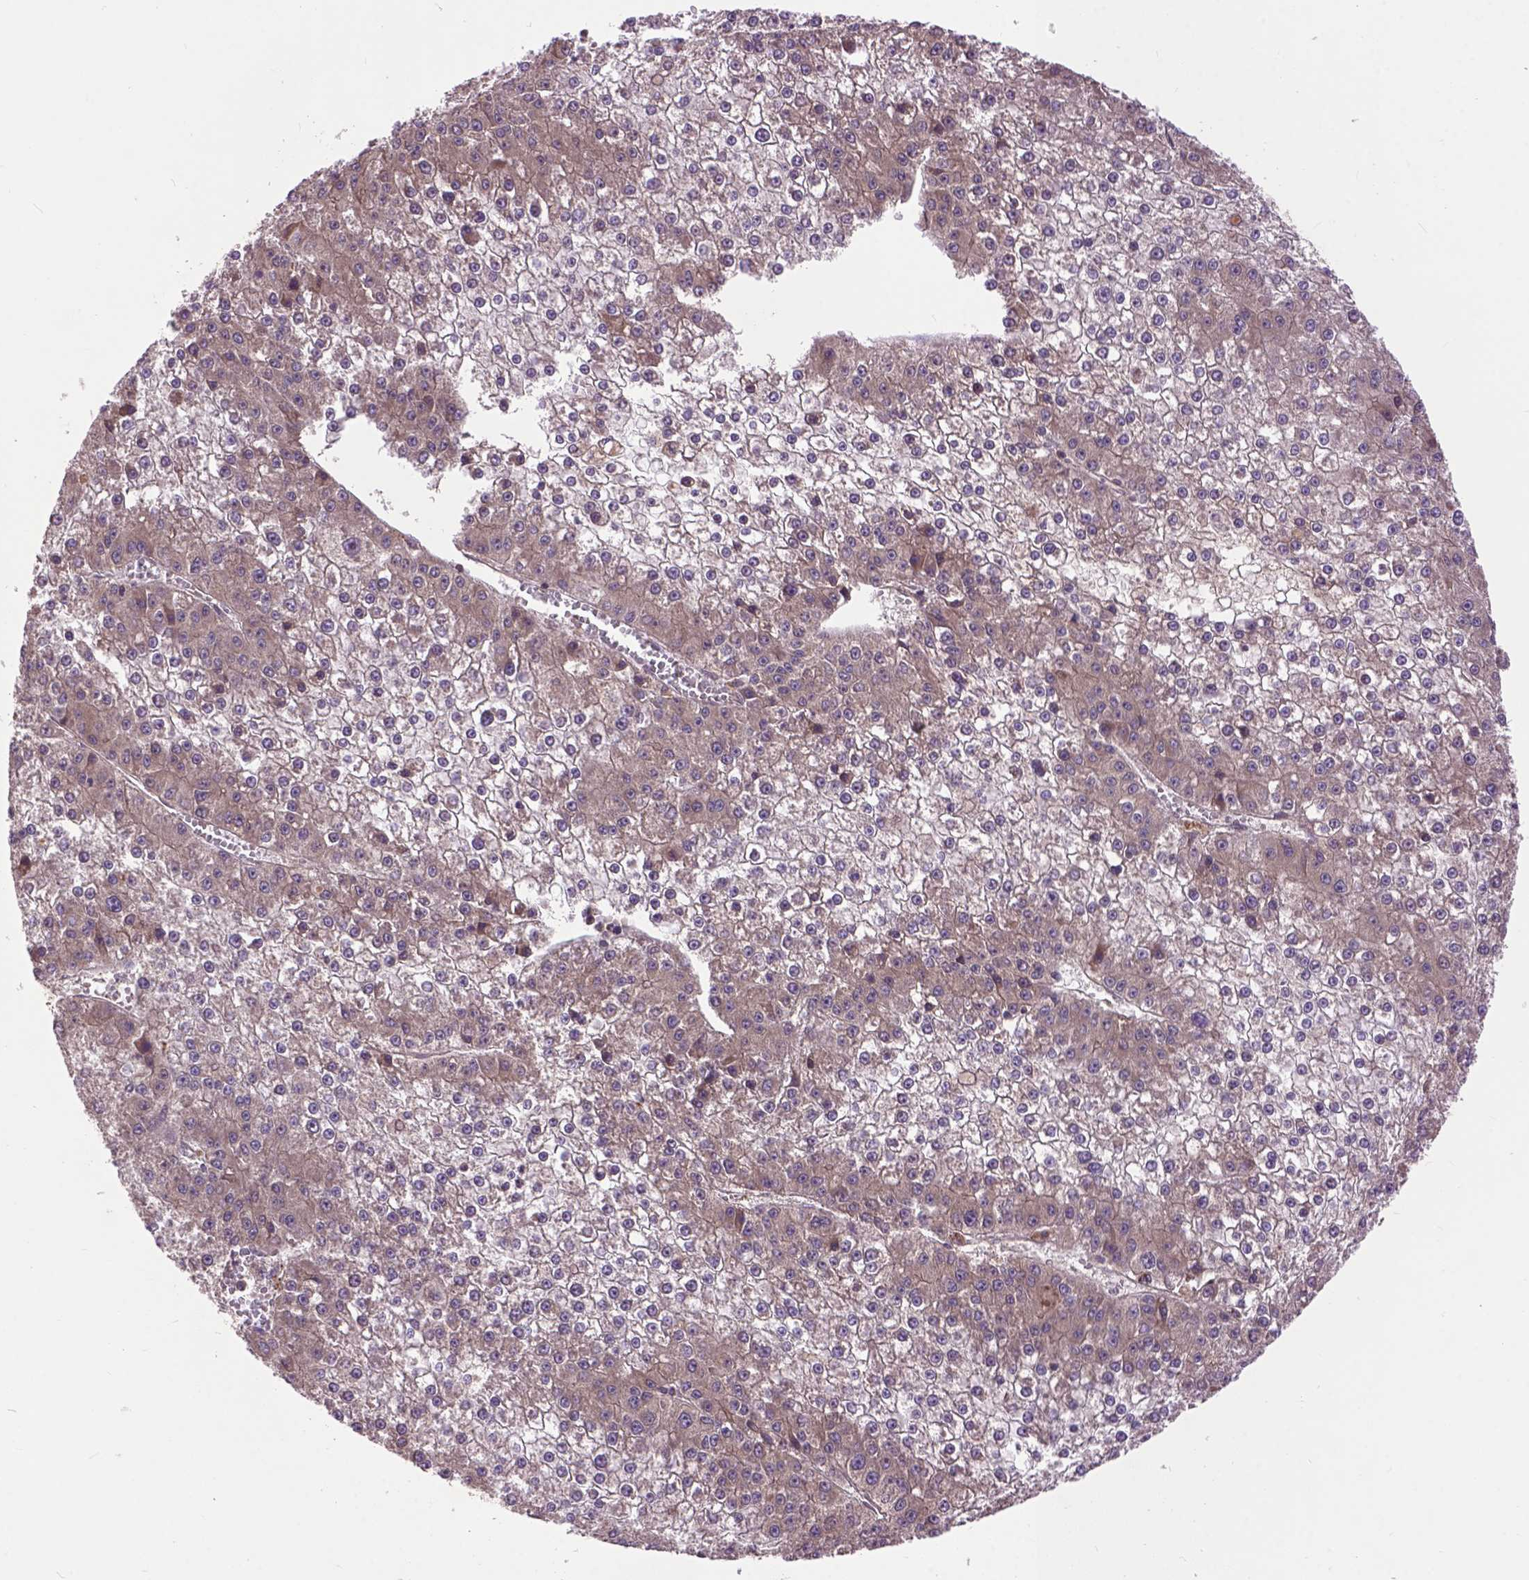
{"staining": {"intensity": "weak", "quantity": ">75%", "location": "cytoplasmic/membranous"}, "tissue": "liver cancer", "cell_type": "Tumor cells", "image_type": "cancer", "snomed": [{"axis": "morphology", "description": "Carcinoma, Hepatocellular, NOS"}, {"axis": "topography", "description": "Liver"}], "caption": "This image demonstrates hepatocellular carcinoma (liver) stained with immunohistochemistry to label a protein in brown. The cytoplasmic/membranous of tumor cells show weak positivity for the protein. Nuclei are counter-stained blue.", "gene": "ZNF616", "patient": {"sex": "female", "age": 73}}